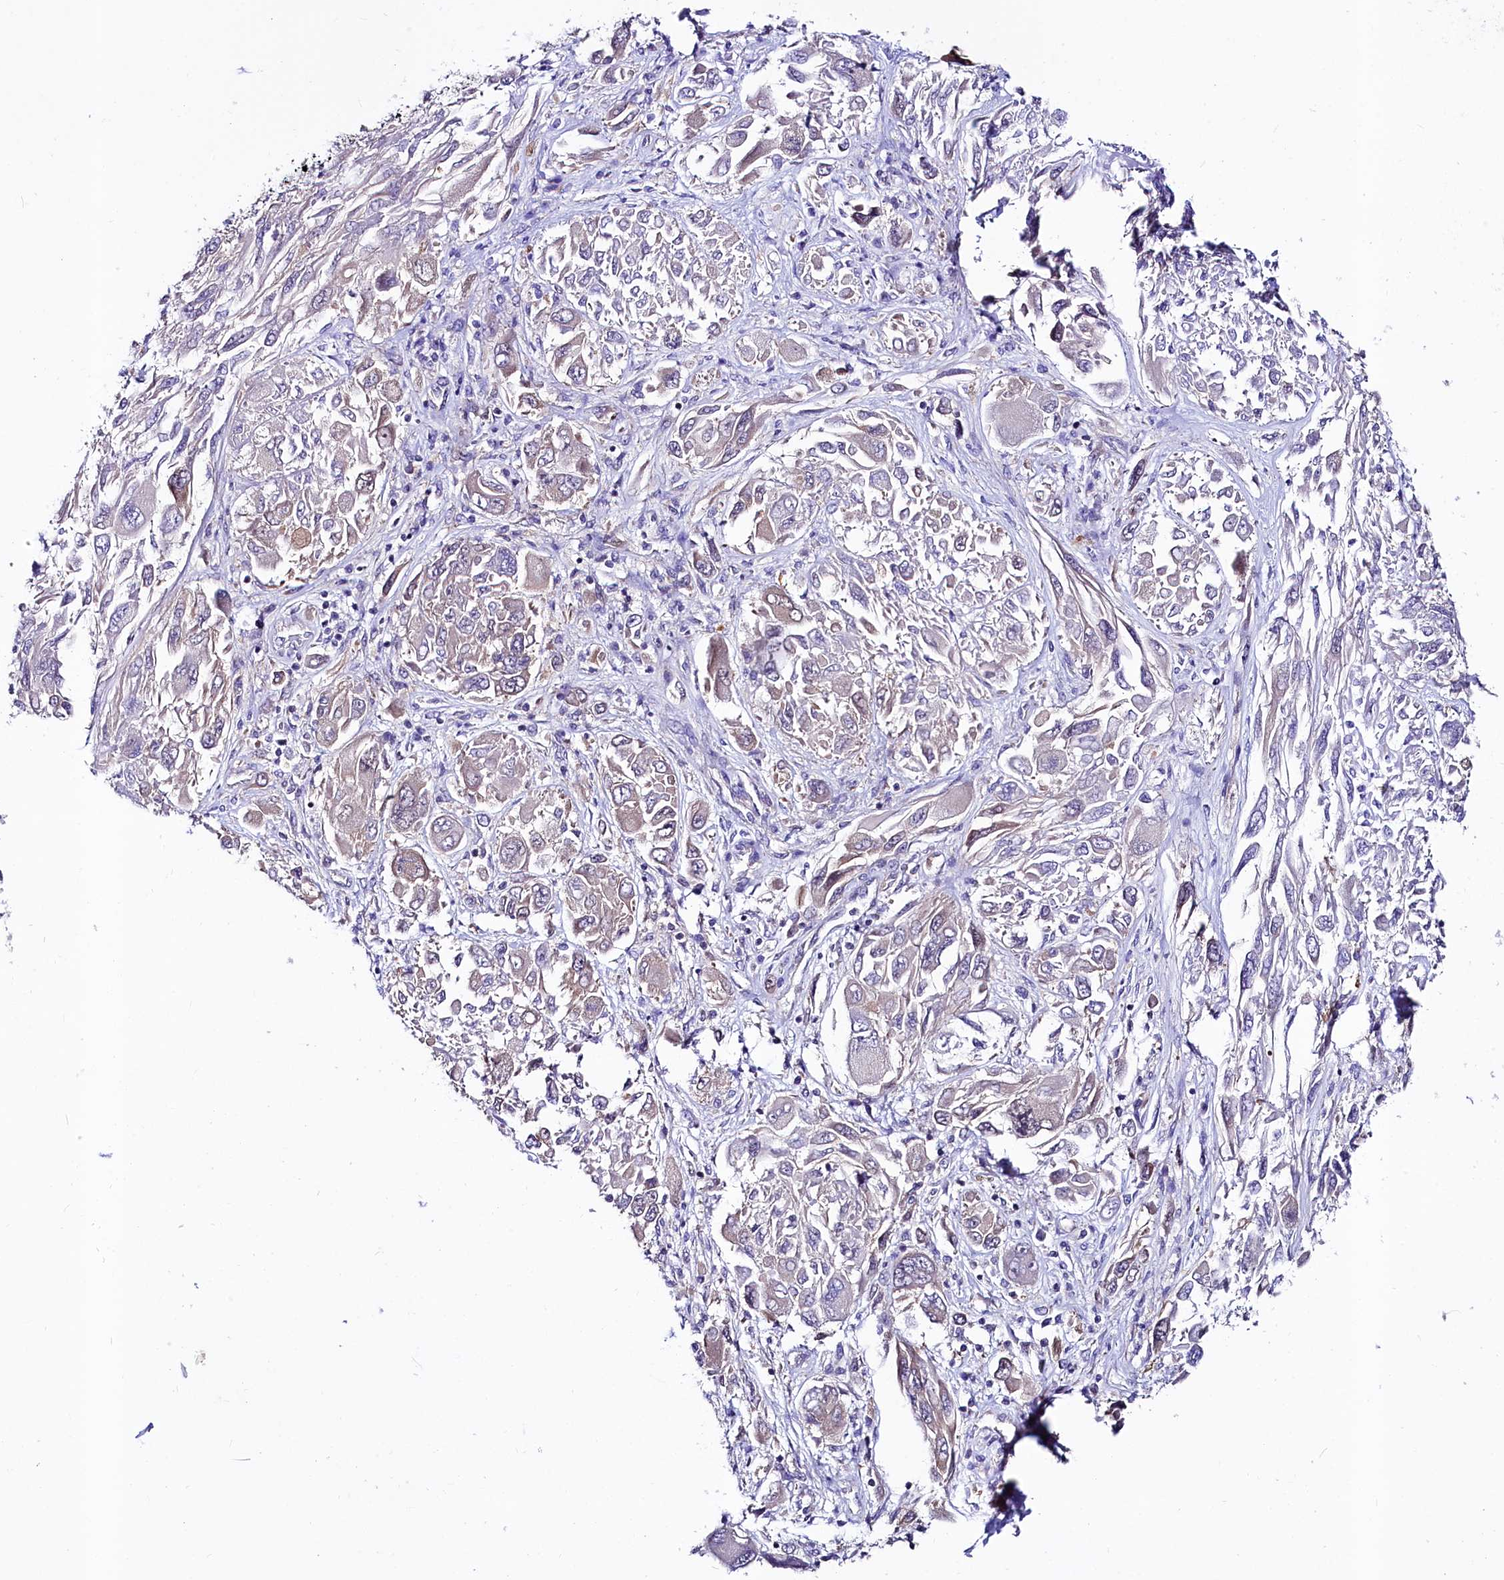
{"staining": {"intensity": "negative", "quantity": "none", "location": "none"}, "tissue": "melanoma", "cell_type": "Tumor cells", "image_type": "cancer", "snomed": [{"axis": "morphology", "description": "Malignant melanoma, NOS"}, {"axis": "topography", "description": "Skin"}], "caption": "Malignant melanoma was stained to show a protein in brown. There is no significant staining in tumor cells.", "gene": "ABHD5", "patient": {"sex": "female", "age": 91}}